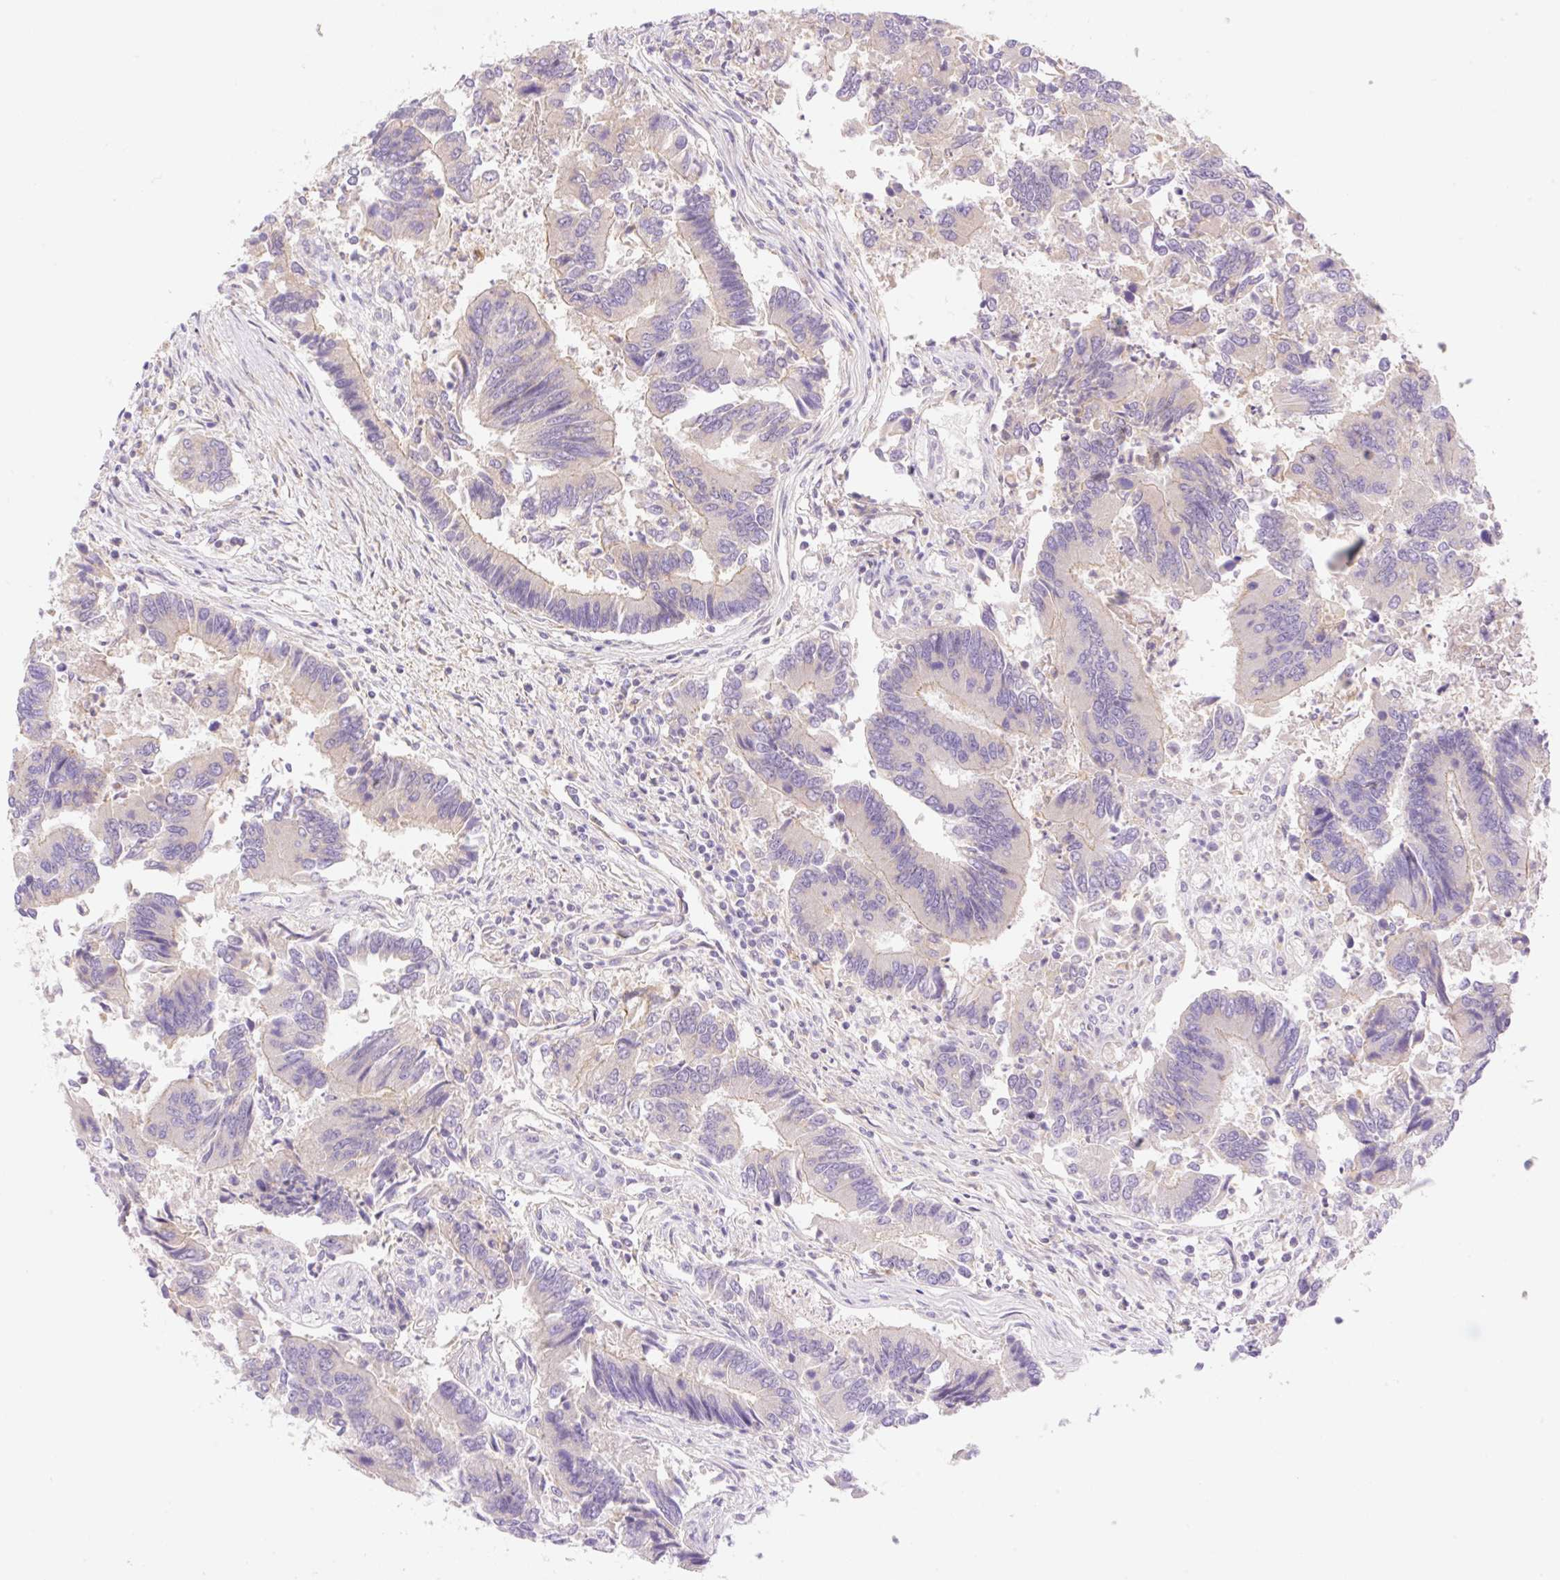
{"staining": {"intensity": "negative", "quantity": "none", "location": "none"}, "tissue": "colorectal cancer", "cell_type": "Tumor cells", "image_type": "cancer", "snomed": [{"axis": "morphology", "description": "Adenocarcinoma, NOS"}, {"axis": "topography", "description": "Colon"}], "caption": "There is no significant positivity in tumor cells of adenocarcinoma (colorectal).", "gene": "DENND5A", "patient": {"sex": "female", "age": 67}}